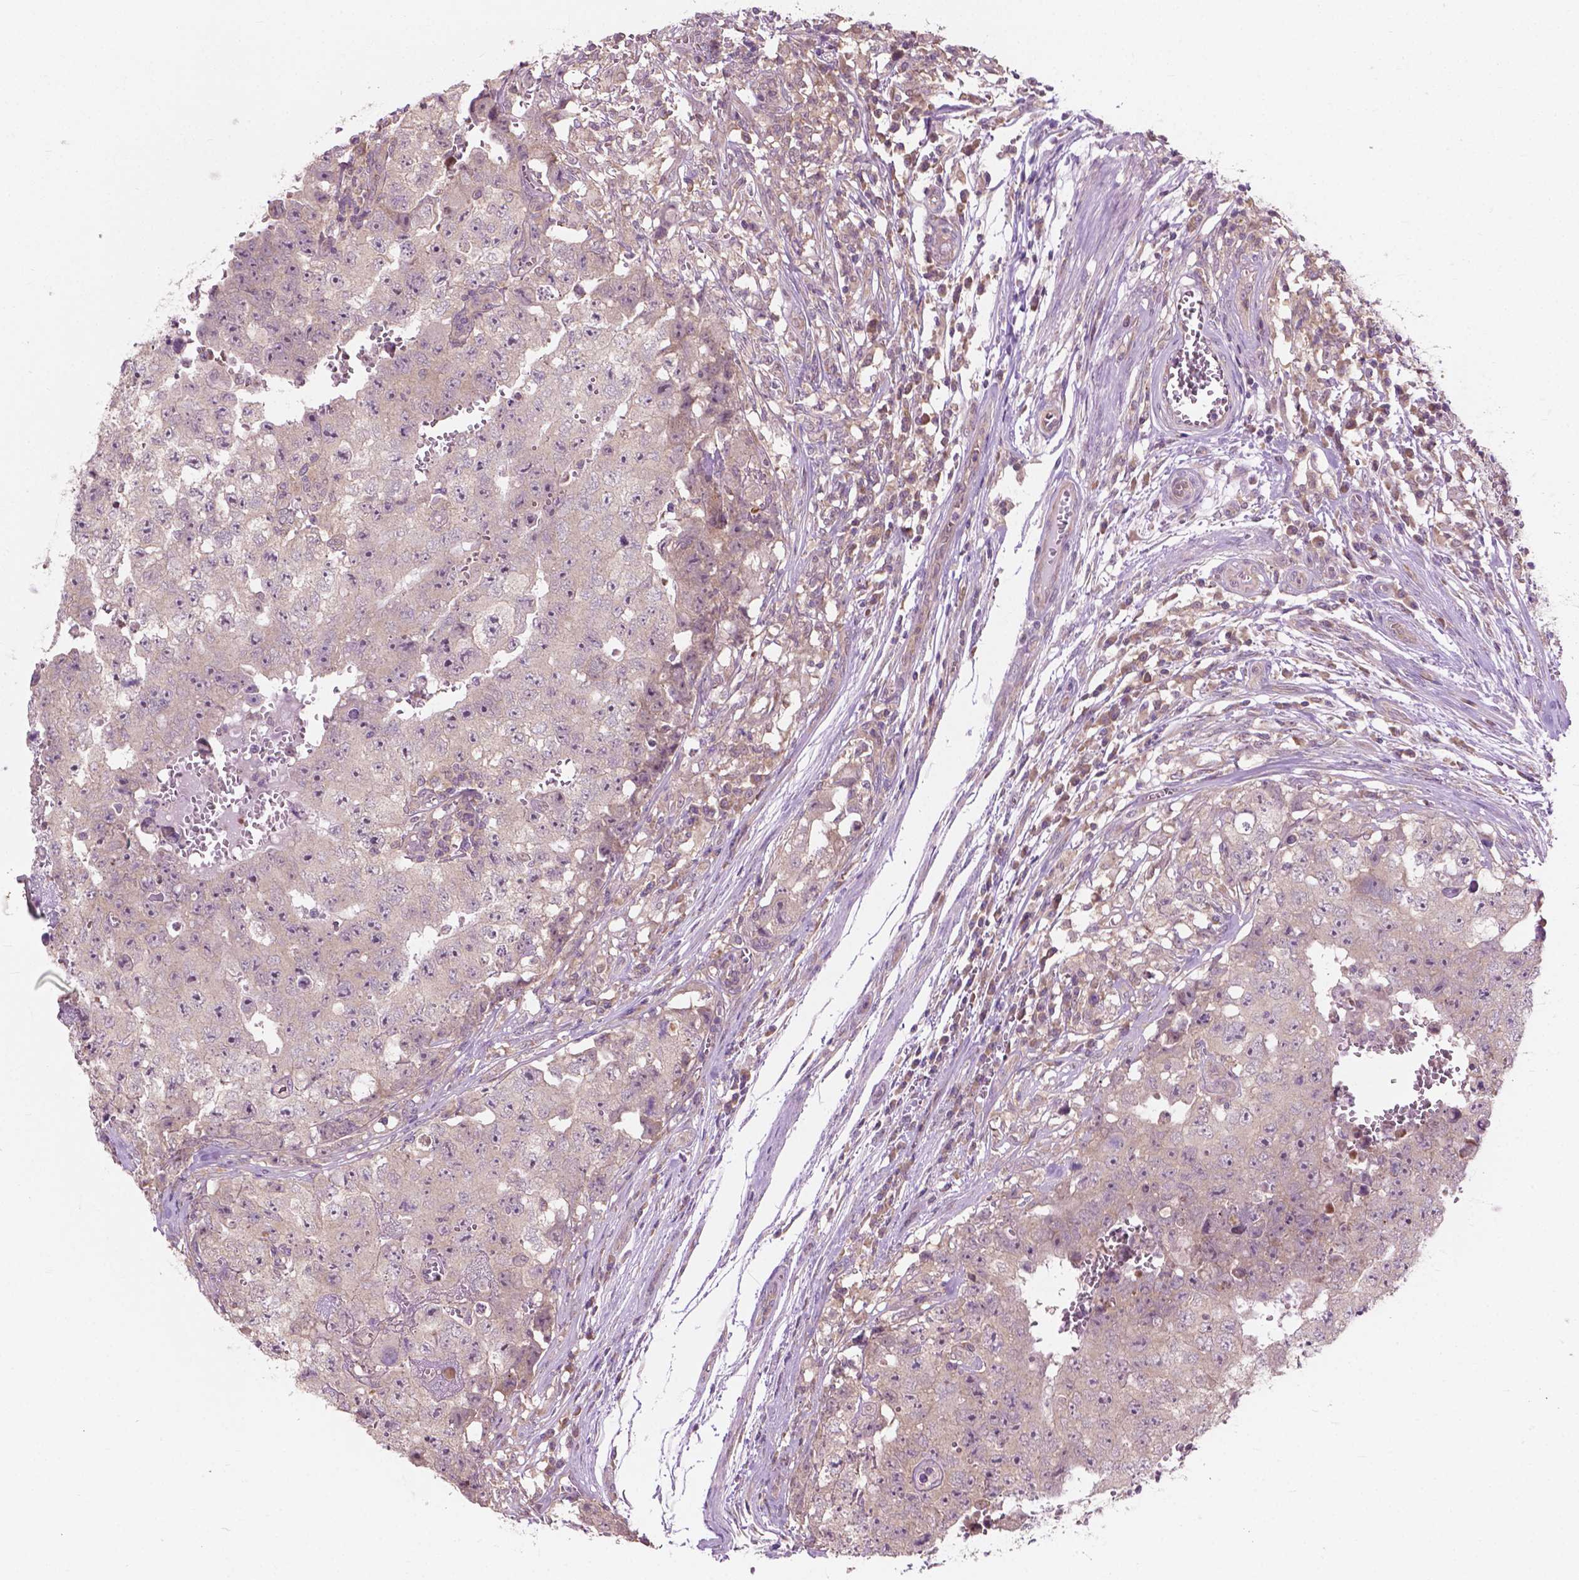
{"staining": {"intensity": "moderate", "quantity": "<25%", "location": "nuclear"}, "tissue": "testis cancer", "cell_type": "Tumor cells", "image_type": "cancer", "snomed": [{"axis": "morphology", "description": "Carcinoma, Embryonal, NOS"}, {"axis": "topography", "description": "Testis"}], "caption": "An image of human embryonal carcinoma (testis) stained for a protein shows moderate nuclear brown staining in tumor cells.", "gene": "MZT1", "patient": {"sex": "male", "age": 36}}